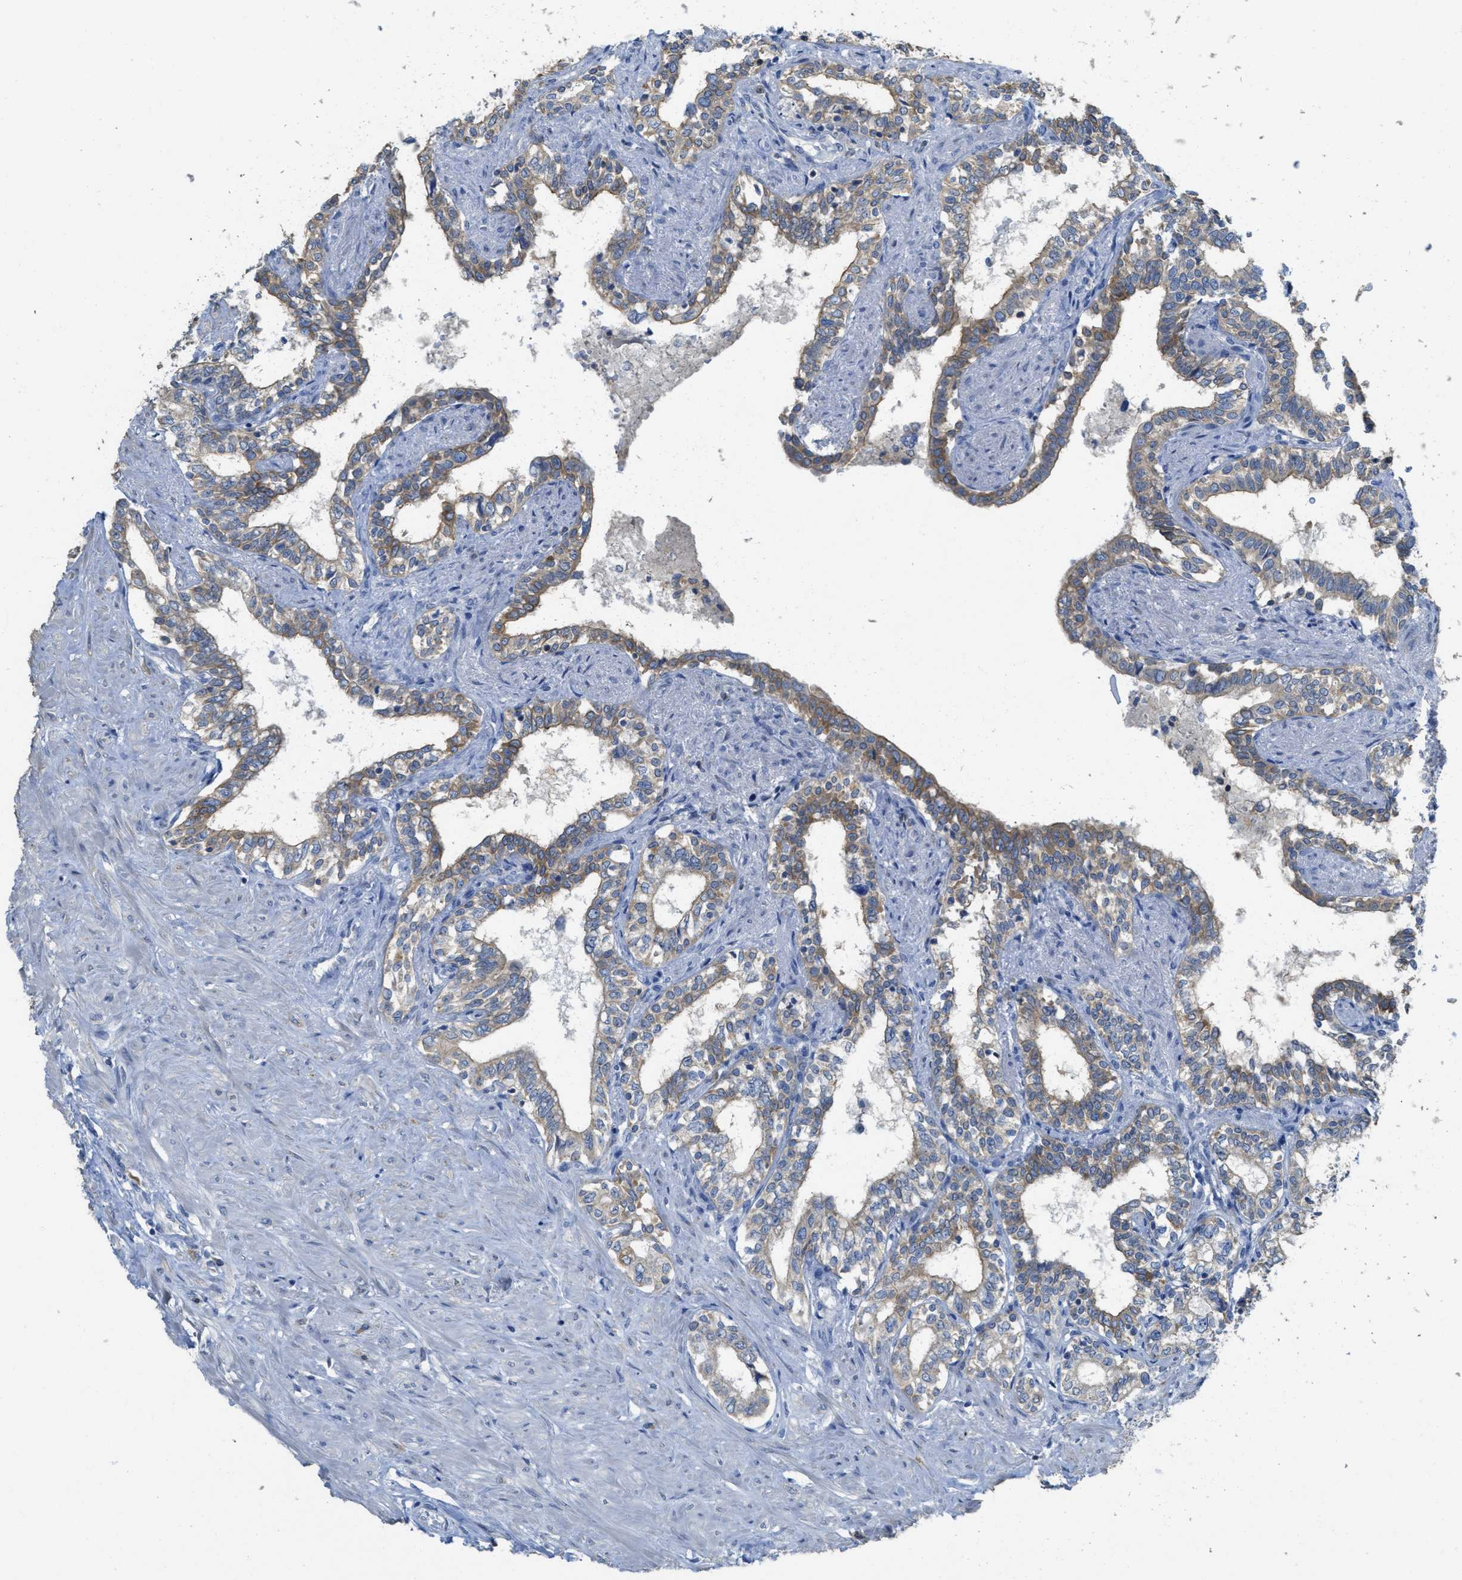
{"staining": {"intensity": "moderate", "quantity": ">75%", "location": "cytoplasmic/membranous"}, "tissue": "seminal vesicle", "cell_type": "Glandular cells", "image_type": "normal", "snomed": [{"axis": "morphology", "description": "Normal tissue, NOS"}, {"axis": "morphology", "description": "Adenocarcinoma, High grade"}, {"axis": "topography", "description": "Prostate"}, {"axis": "topography", "description": "Seminal veicle"}], "caption": "Glandular cells reveal medium levels of moderate cytoplasmic/membranous expression in approximately >75% of cells in benign seminal vesicle. Nuclei are stained in blue.", "gene": "SFXN2", "patient": {"sex": "male", "age": 55}}